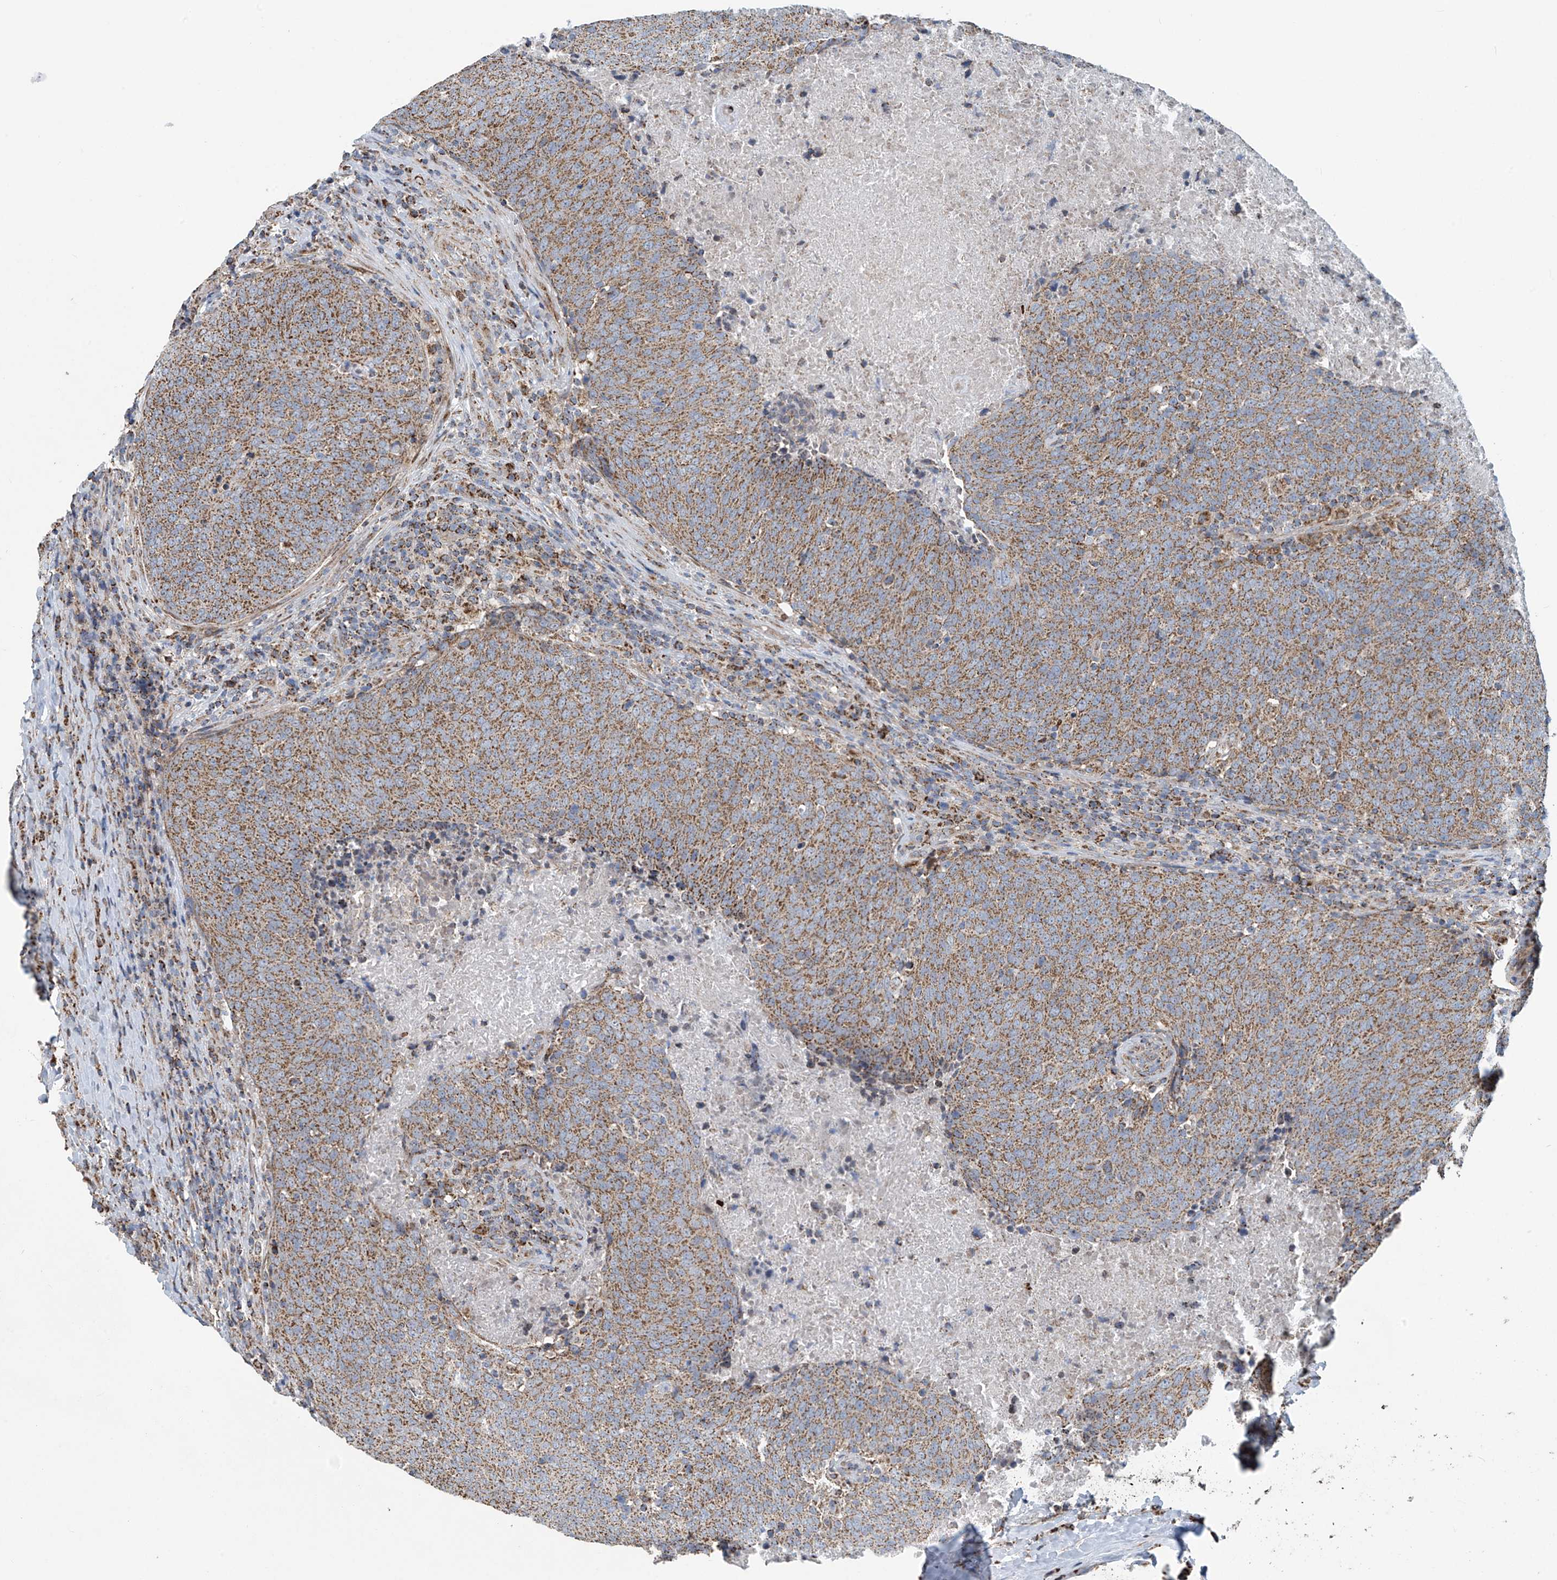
{"staining": {"intensity": "moderate", "quantity": ">75%", "location": "cytoplasmic/membranous"}, "tissue": "head and neck cancer", "cell_type": "Tumor cells", "image_type": "cancer", "snomed": [{"axis": "morphology", "description": "Squamous cell carcinoma, NOS"}, {"axis": "morphology", "description": "Squamous cell carcinoma, metastatic, NOS"}, {"axis": "topography", "description": "Lymph node"}, {"axis": "topography", "description": "Head-Neck"}], "caption": "IHC micrograph of neoplastic tissue: squamous cell carcinoma (head and neck) stained using immunohistochemistry (IHC) reveals medium levels of moderate protein expression localized specifically in the cytoplasmic/membranous of tumor cells, appearing as a cytoplasmic/membranous brown color.", "gene": "COMMD1", "patient": {"sex": "male", "age": 62}}